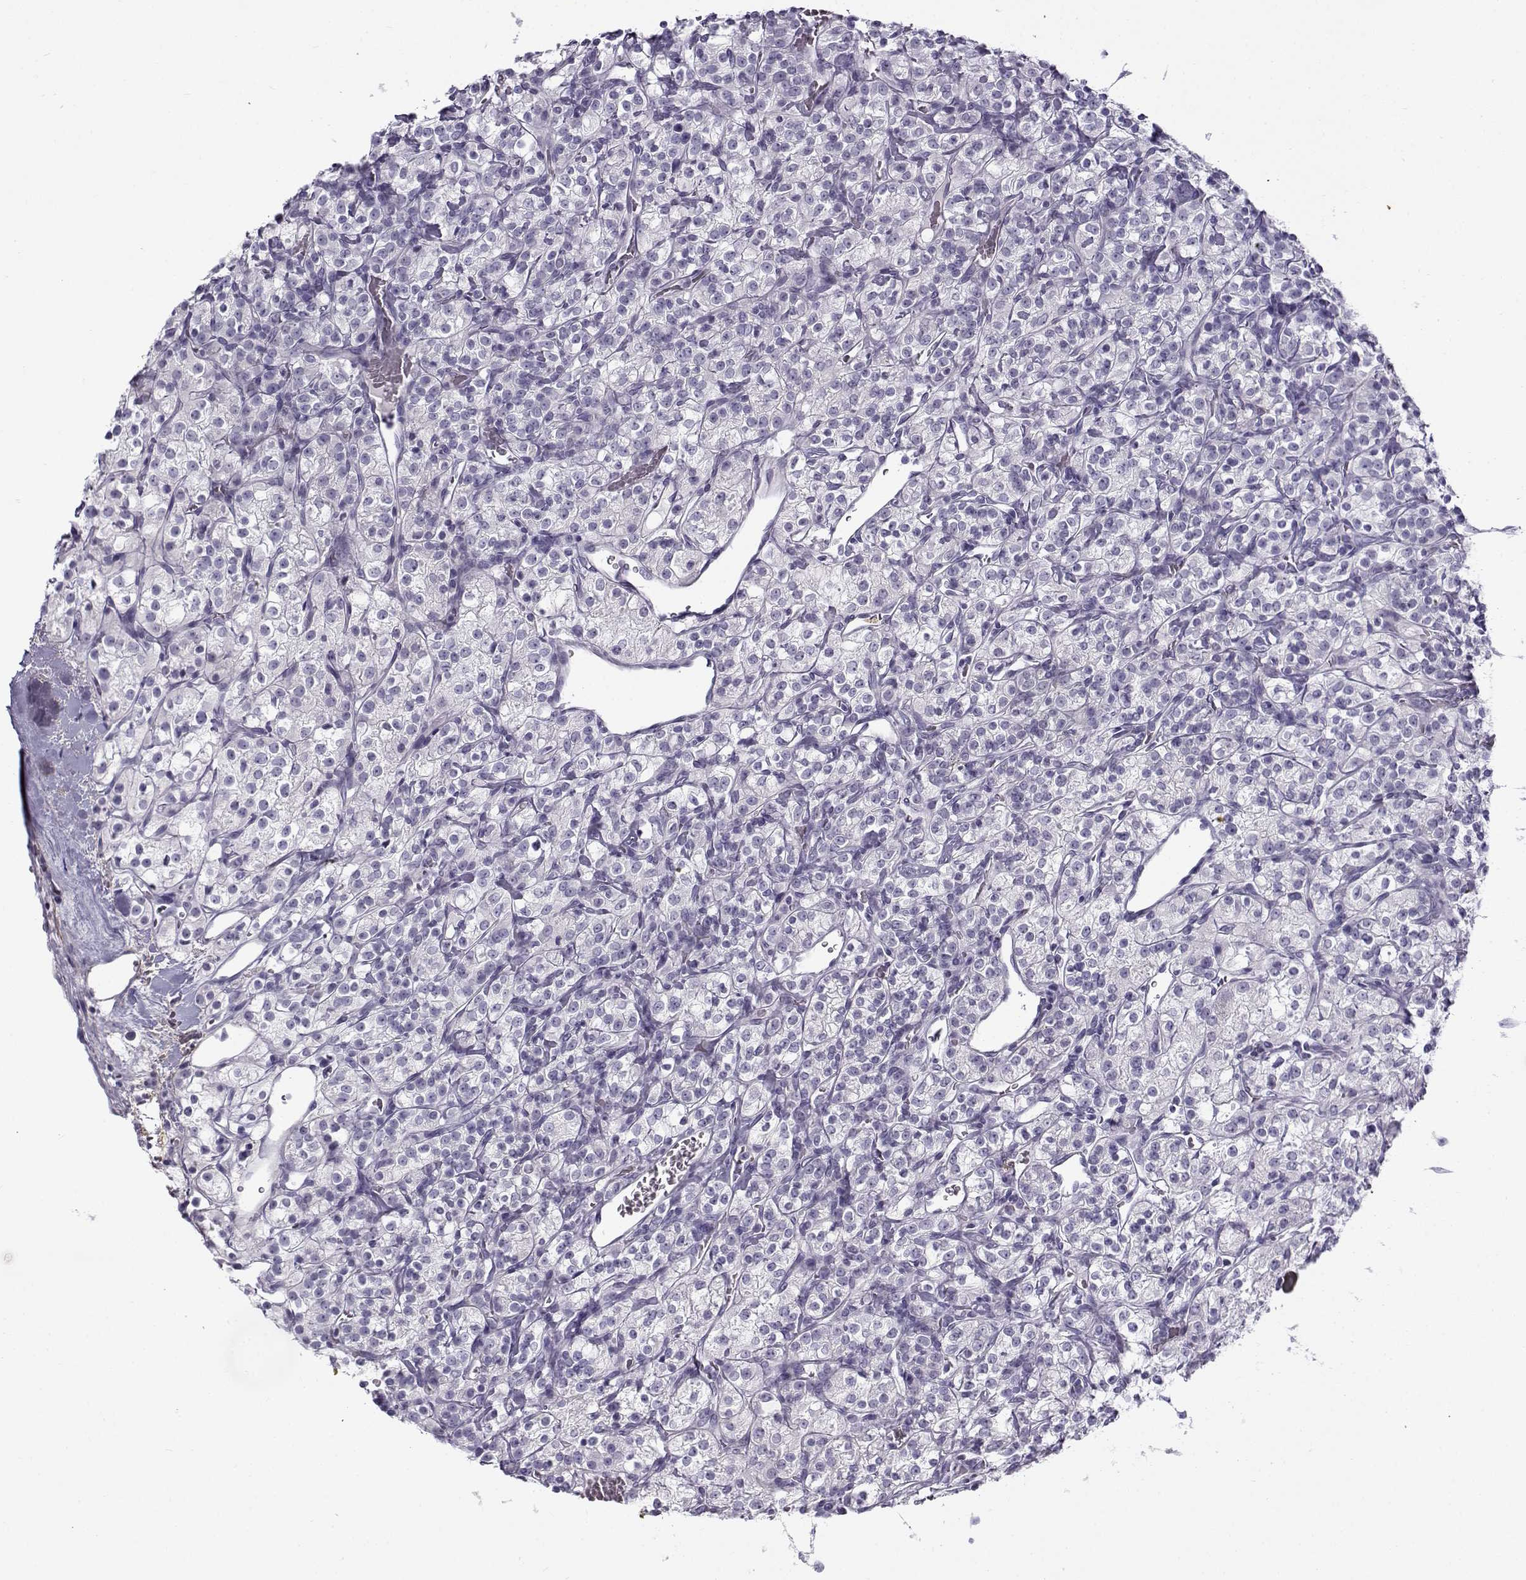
{"staining": {"intensity": "negative", "quantity": "none", "location": "none"}, "tissue": "renal cancer", "cell_type": "Tumor cells", "image_type": "cancer", "snomed": [{"axis": "morphology", "description": "Adenocarcinoma, NOS"}, {"axis": "topography", "description": "Kidney"}], "caption": "There is no significant expression in tumor cells of renal cancer (adenocarcinoma). The staining is performed using DAB (3,3'-diaminobenzidine) brown chromogen with nuclei counter-stained in using hematoxylin.", "gene": "GTSF1L", "patient": {"sex": "male", "age": 77}}